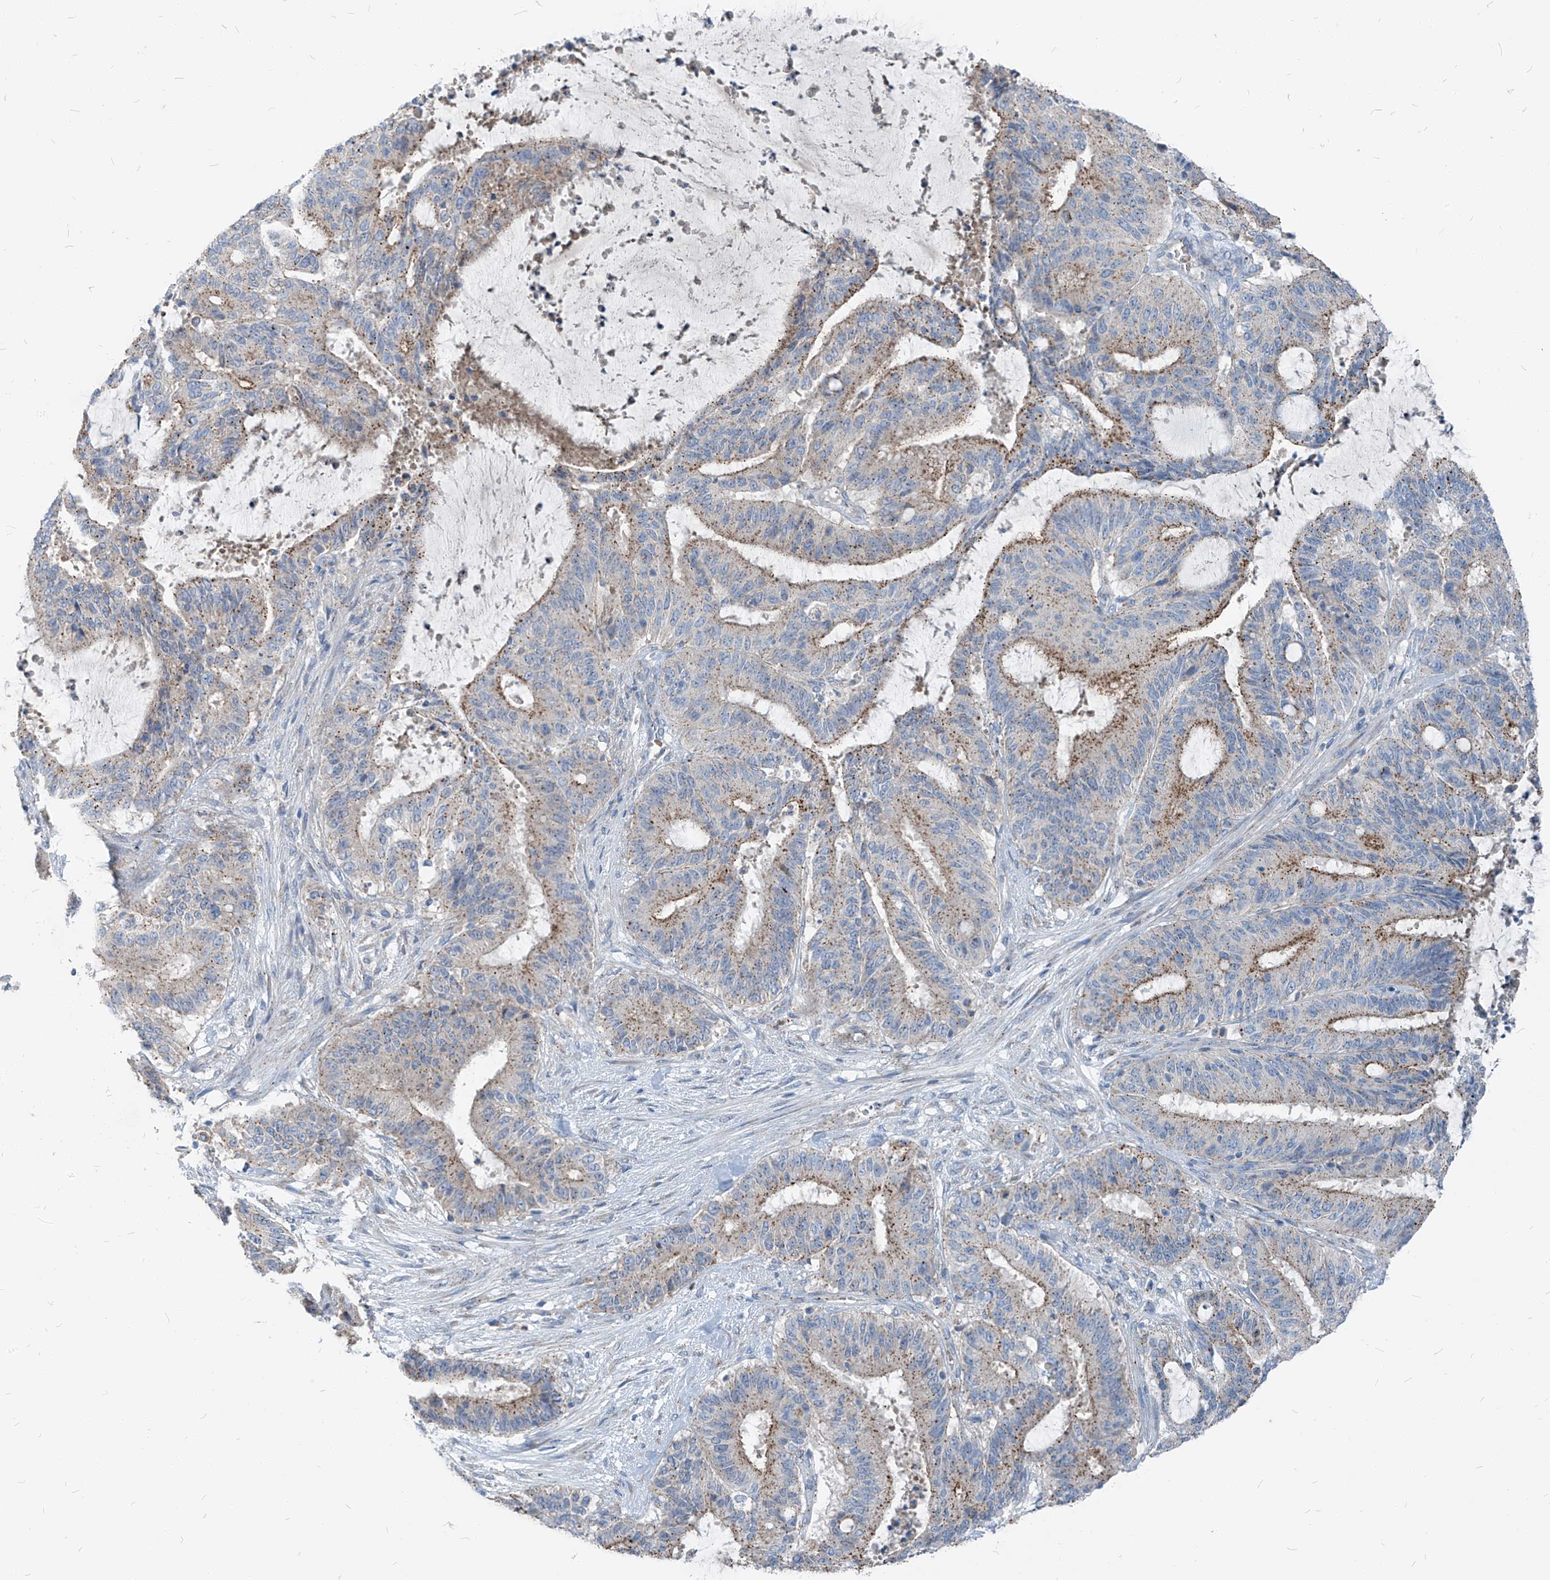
{"staining": {"intensity": "moderate", "quantity": "25%-75%", "location": "cytoplasmic/membranous"}, "tissue": "liver cancer", "cell_type": "Tumor cells", "image_type": "cancer", "snomed": [{"axis": "morphology", "description": "Normal tissue, NOS"}, {"axis": "morphology", "description": "Cholangiocarcinoma"}, {"axis": "topography", "description": "Liver"}, {"axis": "topography", "description": "Peripheral nerve tissue"}], "caption": "Liver cancer stained with DAB IHC exhibits medium levels of moderate cytoplasmic/membranous staining in about 25%-75% of tumor cells.", "gene": "CHMP2B", "patient": {"sex": "female", "age": 73}}